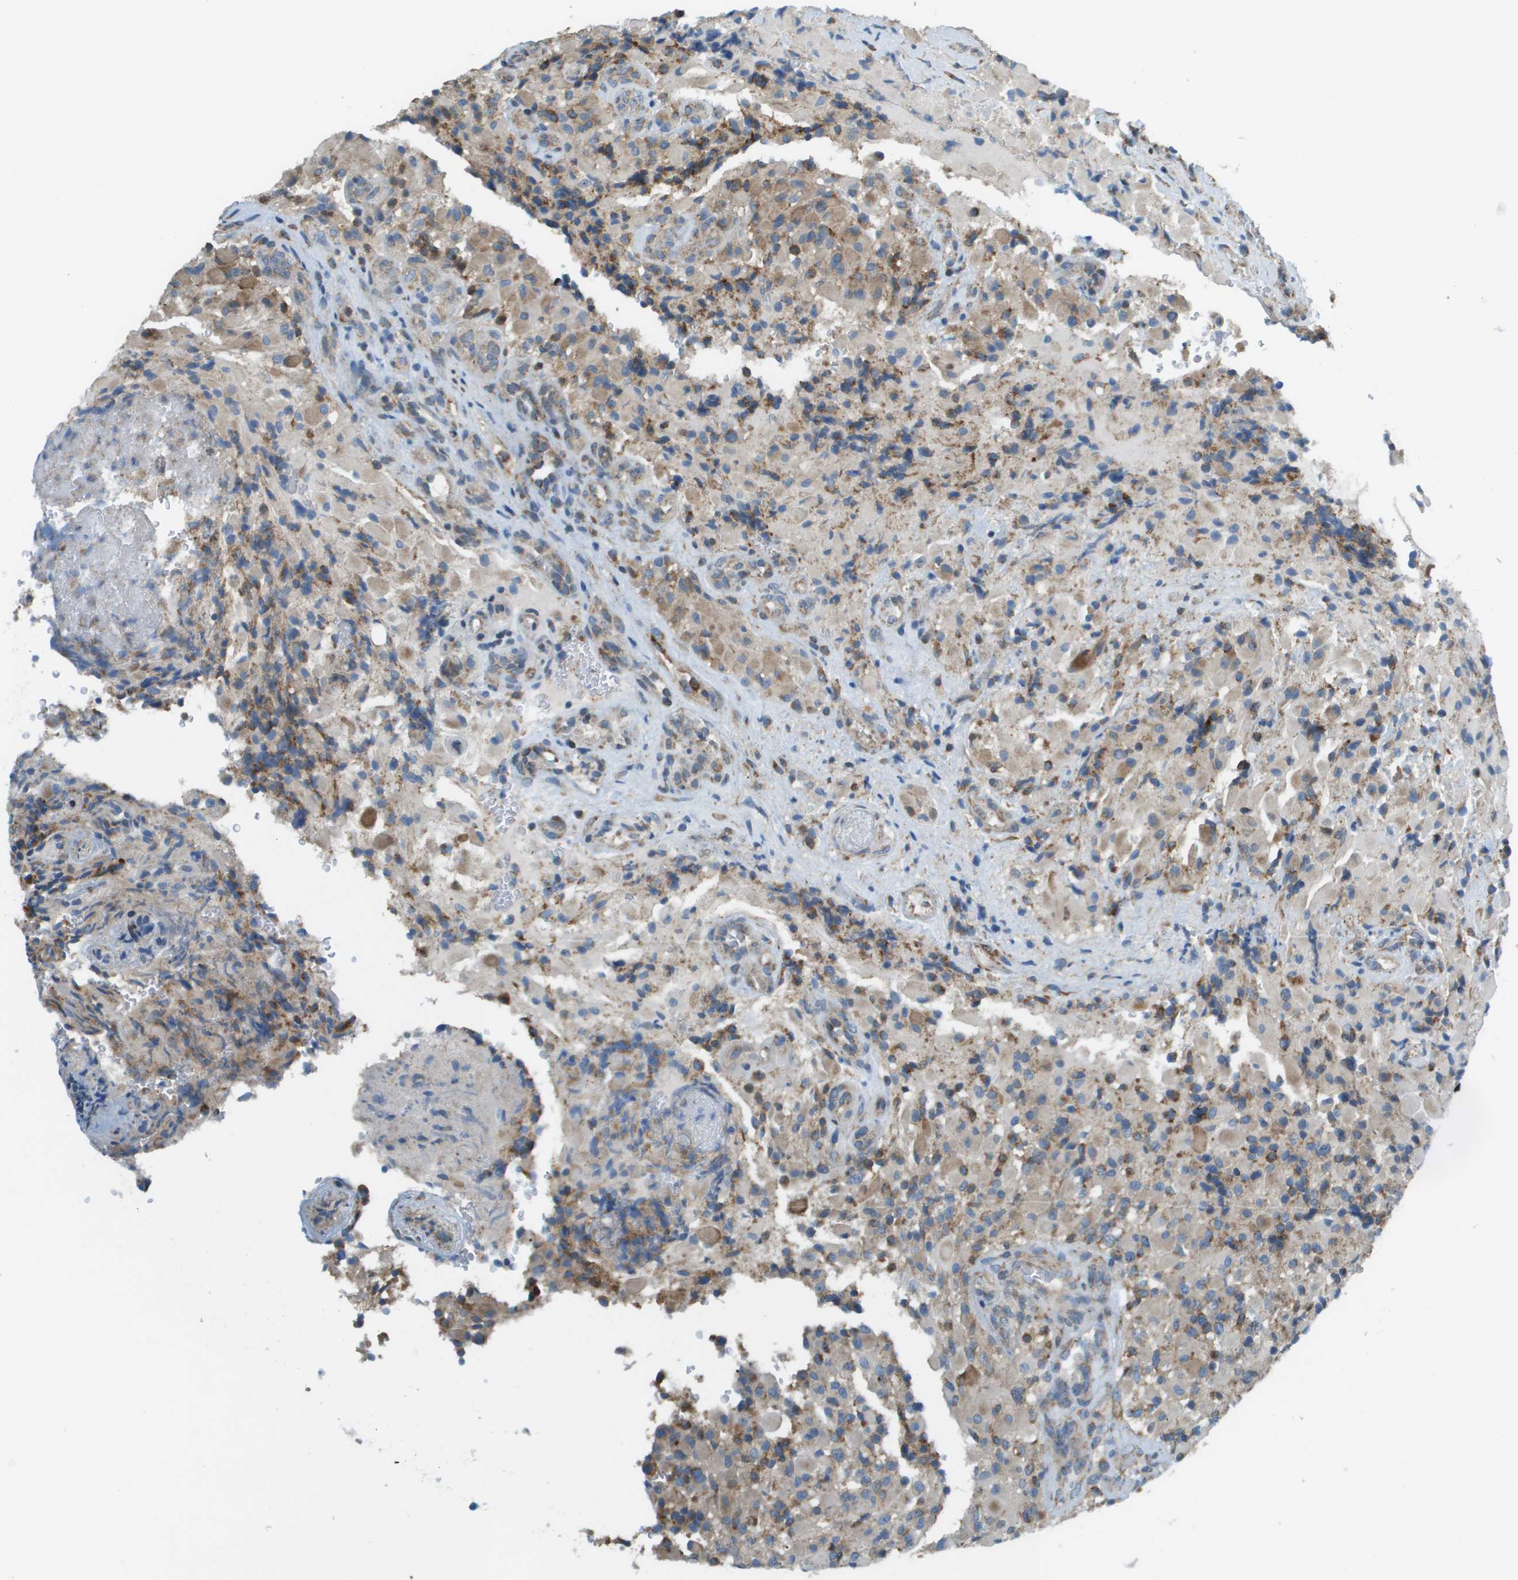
{"staining": {"intensity": "moderate", "quantity": ">75%", "location": "cytoplasmic/membranous"}, "tissue": "glioma", "cell_type": "Tumor cells", "image_type": "cancer", "snomed": [{"axis": "morphology", "description": "Glioma, malignant, High grade"}, {"axis": "topography", "description": "Brain"}], "caption": "Brown immunohistochemical staining in glioma shows moderate cytoplasmic/membranous expression in about >75% of tumor cells.", "gene": "TAOK3", "patient": {"sex": "male", "age": 71}}